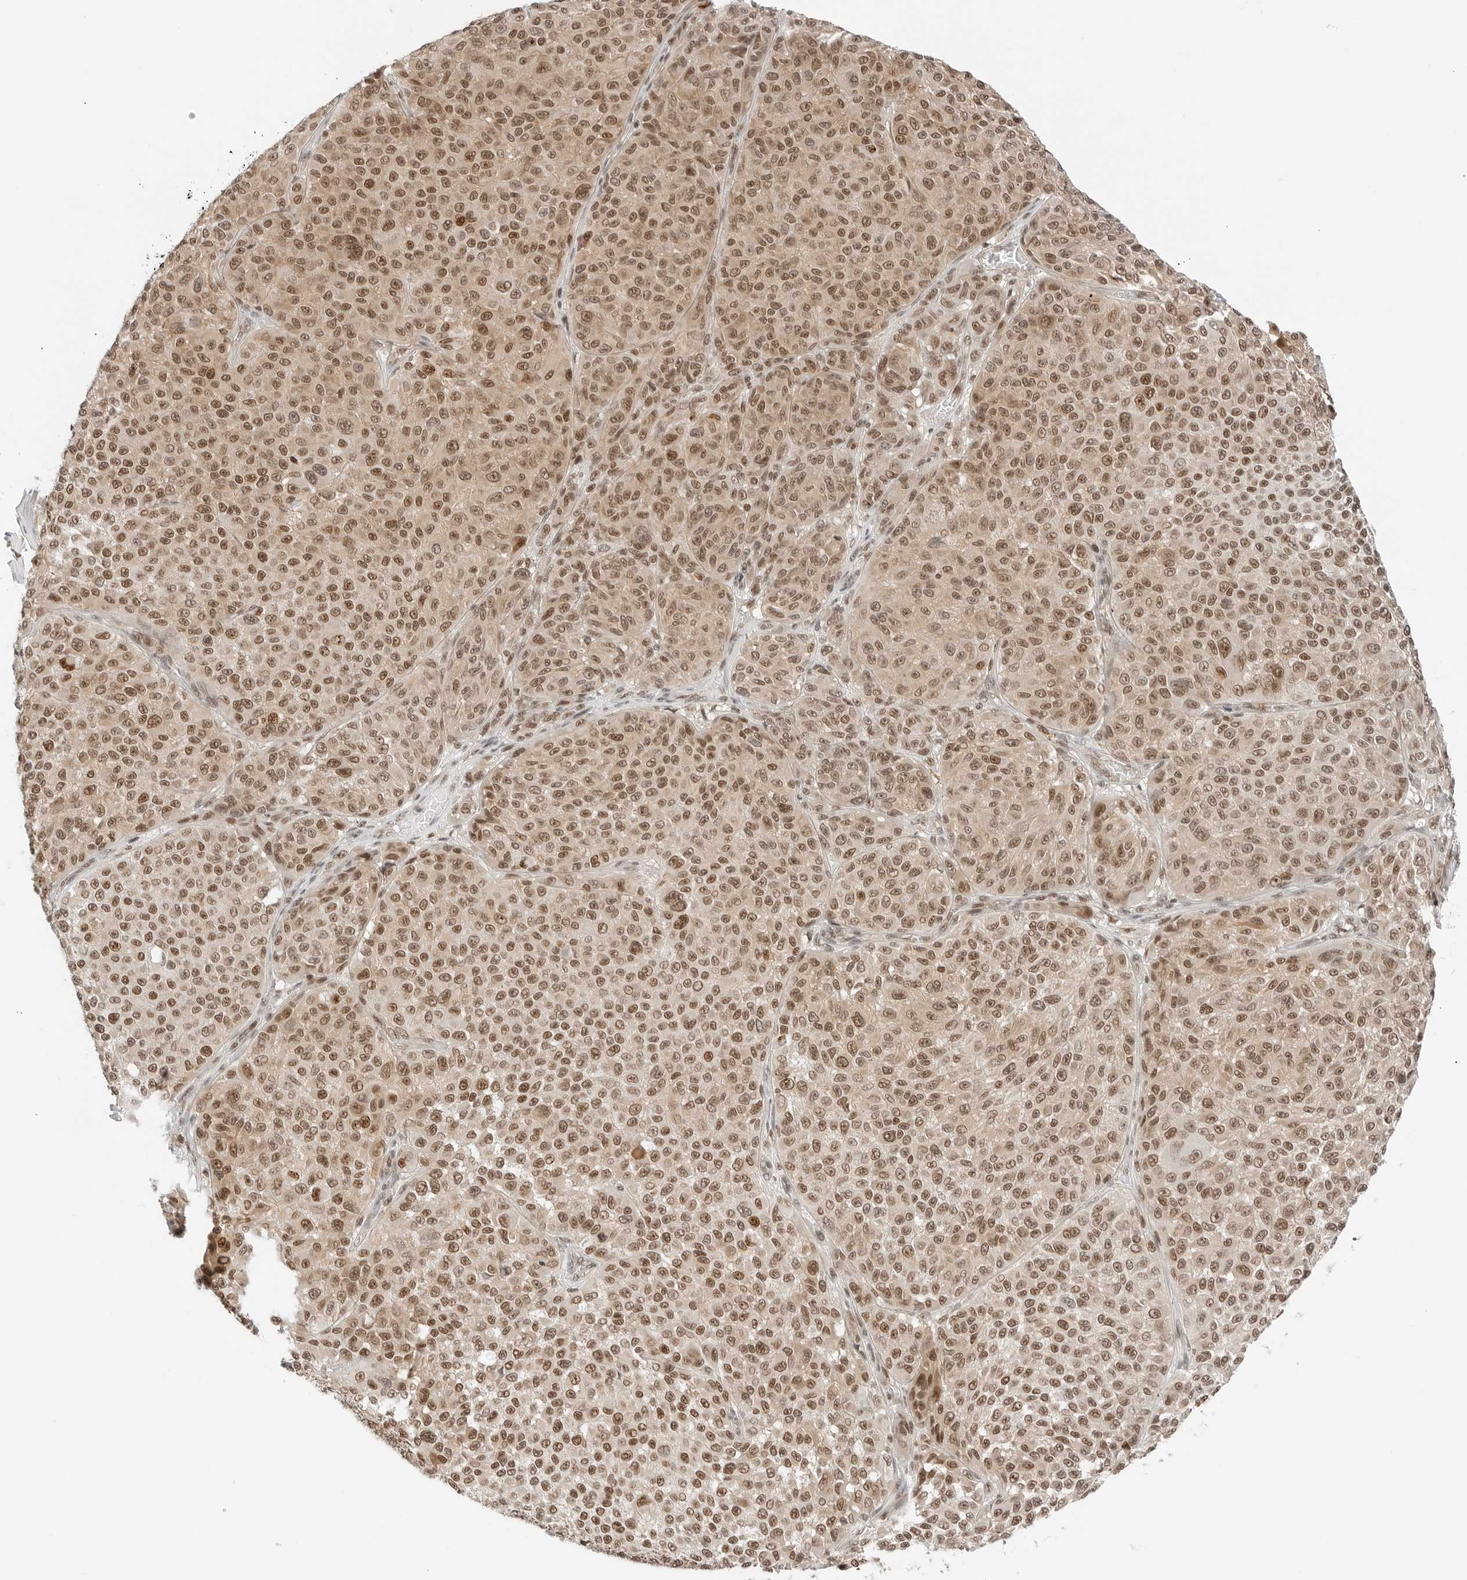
{"staining": {"intensity": "moderate", "quantity": ">75%", "location": "cytoplasmic/membranous,nuclear"}, "tissue": "melanoma", "cell_type": "Tumor cells", "image_type": "cancer", "snomed": [{"axis": "morphology", "description": "Malignant melanoma, NOS"}, {"axis": "topography", "description": "Skin"}], "caption": "Immunohistochemistry staining of malignant melanoma, which shows medium levels of moderate cytoplasmic/membranous and nuclear positivity in approximately >75% of tumor cells indicating moderate cytoplasmic/membranous and nuclear protein positivity. The staining was performed using DAB (brown) for protein detection and nuclei were counterstained in hematoxylin (blue).", "gene": "CRTC2", "patient": {"sex": "male", "age": 83}}